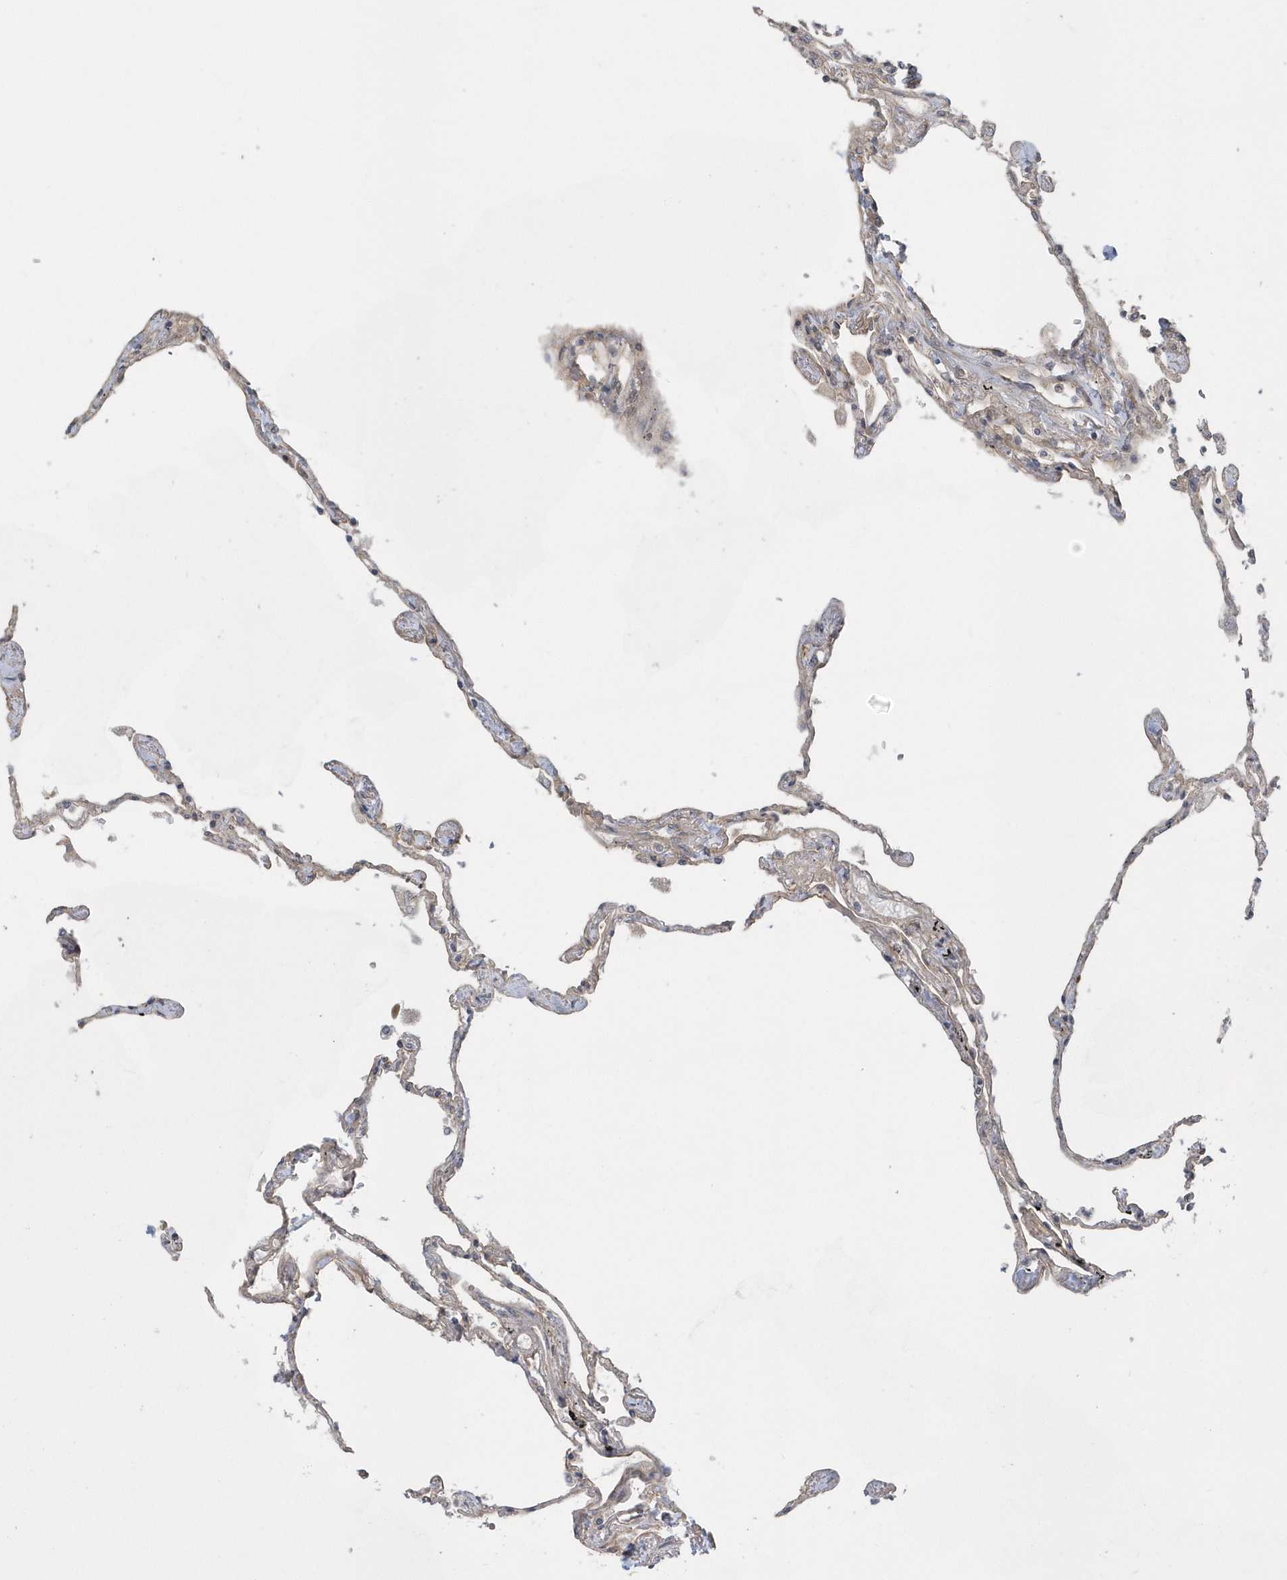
{"staining": {"intensity": "weak", "quantity": "25%-75%", "location": "cytoplasmic/membranous"}, "tissue": "lung", "cell_type": "Alveolar cells", "image_type": "normal", "snomed": [{"axis": "morphology", "description": "Normal tissue, NOS"}, {"axis": "topography", "description": "Lung"}], "caption": "DAB immunohistochemical staining of normal lung reveals weak cytoplasmic/membranous protein expression in approximately 25%-75% of alveolar cells.", "gene": "ACTR1A", "patient": {"sex": "female", "age": 67}}